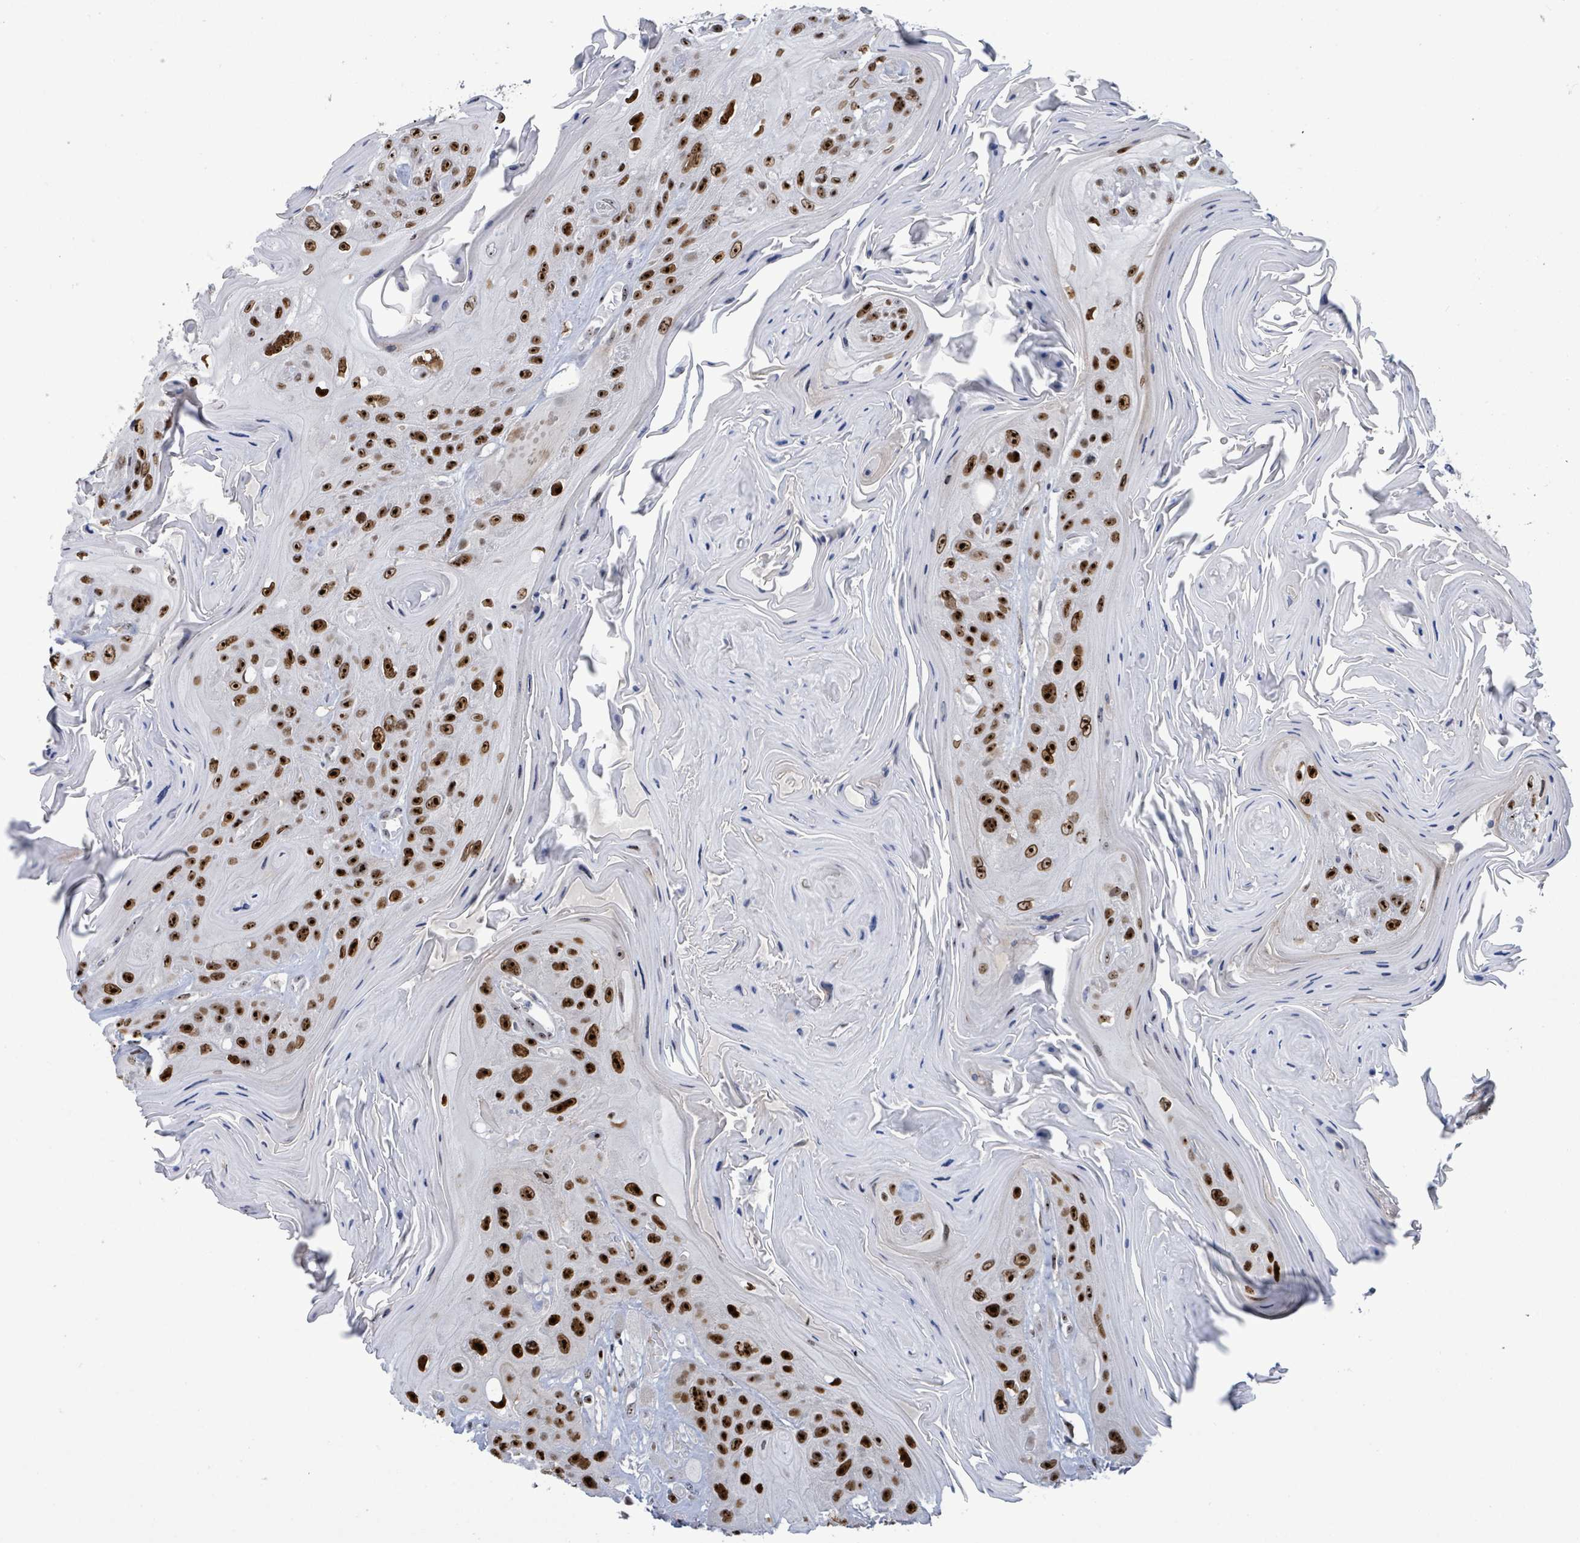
{"staining": {"intensity": "strong", "quantity": ">75%", "location": "nuclear"}, "tissue": "head and neck cancer", "cell_type": "Tumor cells", "image_type": "cancer", "snomed": [{"axis": "morphology", "description": "Squamous cell carcinoma, NOS"}, {"axis": "topography", "description": "Head-Neck"}], "caption": "Tumor cells show strong nuclear staining in about >75% of cells in head and neck cancer (squamous cell carcinoma).", "gene": "RRN3", "patient": {"sex": "female", "age": 59}}